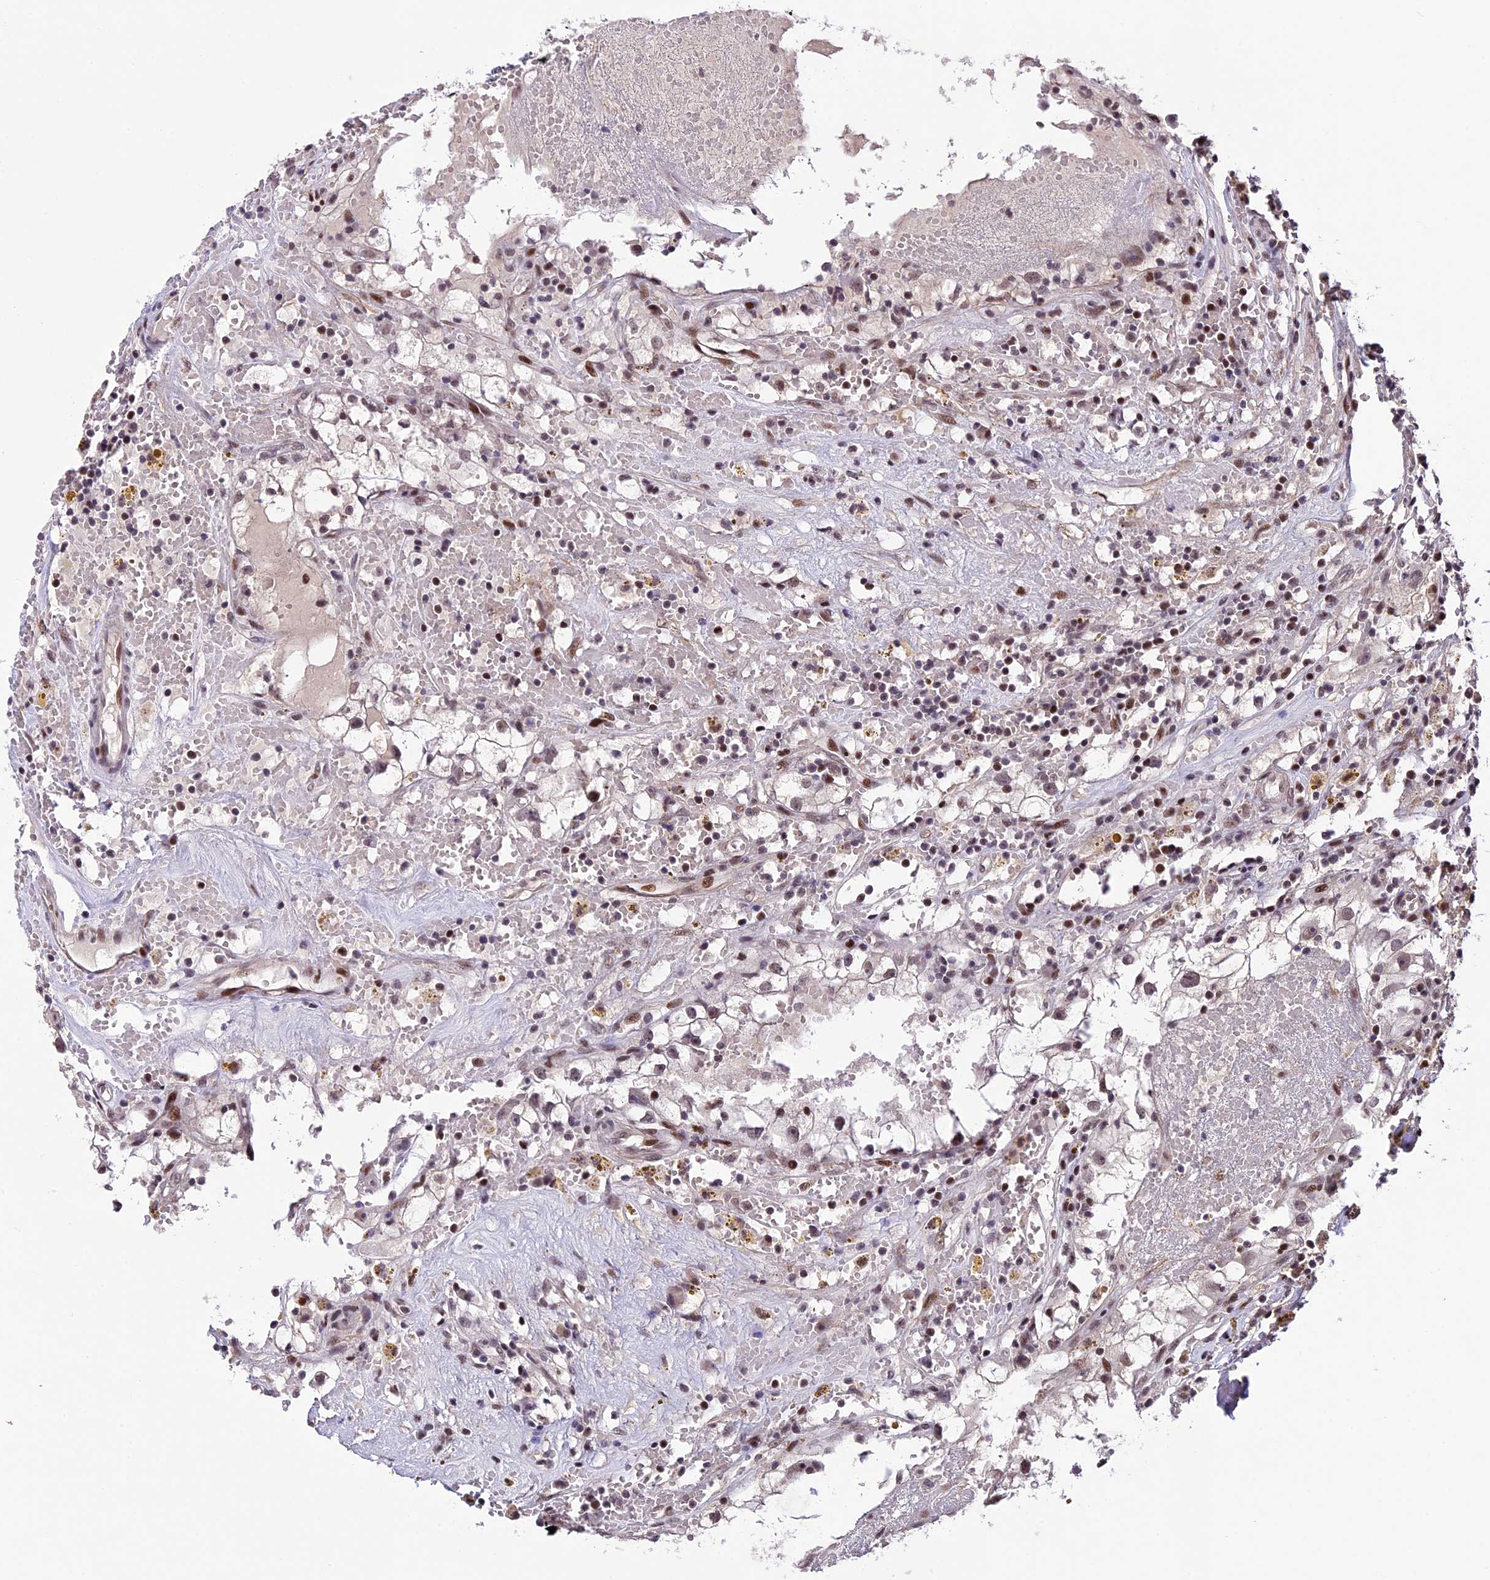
{"staining": {"intensity": "weak", "quantity": ">75%", "location": "nuclear"}, "tissue": "renal cancer", "cell_type": "Tumor cells", "image_type": "cancer", "snomed": [{"axis": "morphology", "description": "Adenocarcinoma, NOS"}, {"axis": "topography", "description": "Kidney"}], "caption": "Human adenocarcinoma (renal) stained for a protein (brown) displays weak nuclear positive positivity in approximately >75% of tumor cells.", "gene": "TCP11L2", "patient": {"sex": "male", "age": 56}}